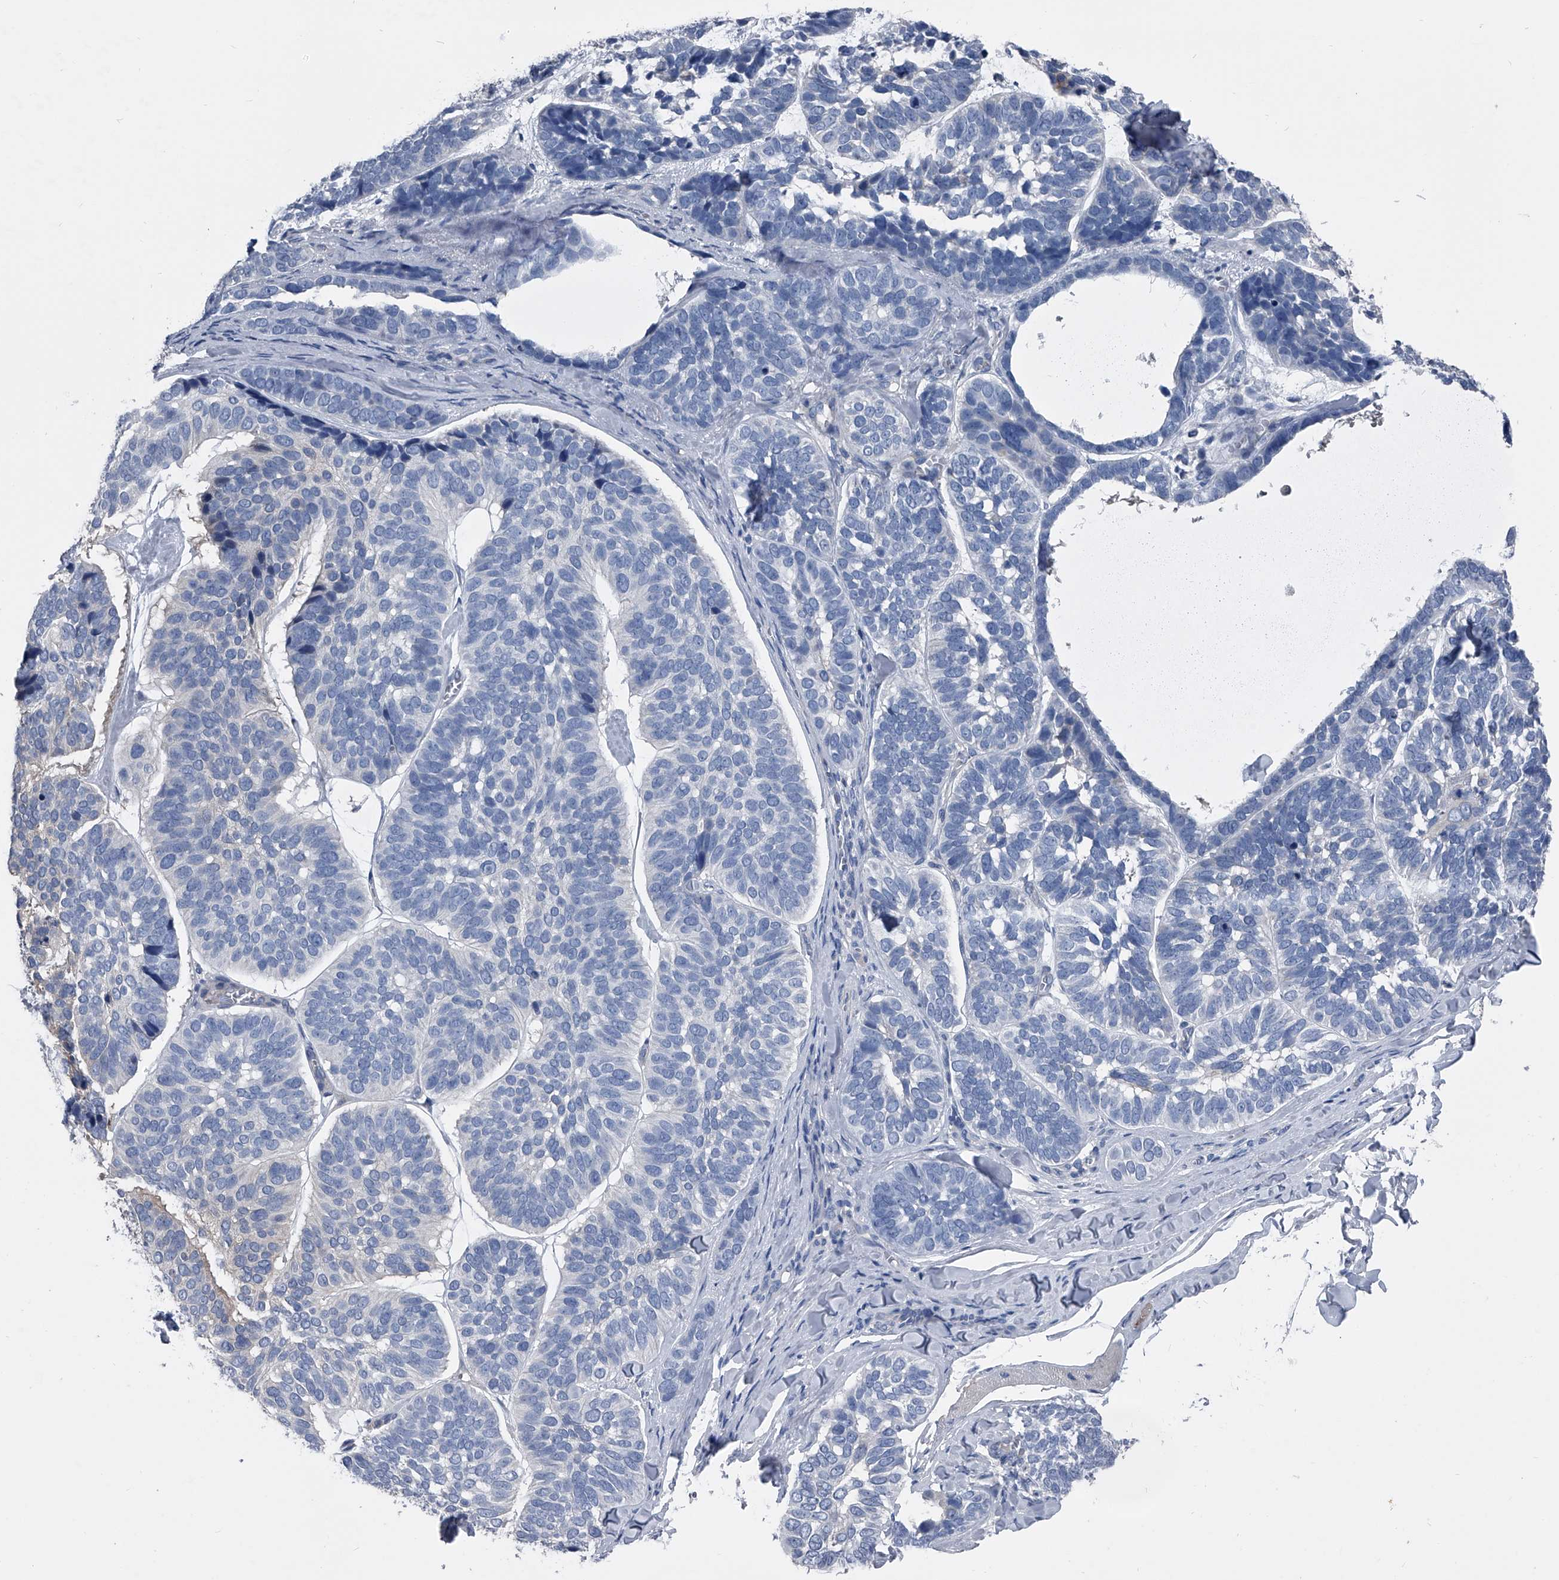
{"staining": {"intensity": "negative", "quantity": "none", "location": "none"}, "tissue": "skin cancer", "cell_type": "Tumor cells", "image_type": "cancer", "snomed": [{"axis": "morphology", "description": "Basal cell carcinoma"}, {"axis": "topography", "description": "Skin"}], "caption": "Photomicrograph shows no protein expression in tumor cells of basal cell carcinoma (skin) tissue. (DAB (3,3'-diaminobenzidine) immunohistochemistry (IHC), high magnification).", "gene": "KIF13A", "patient": {"sex": "male", "age": 62}}